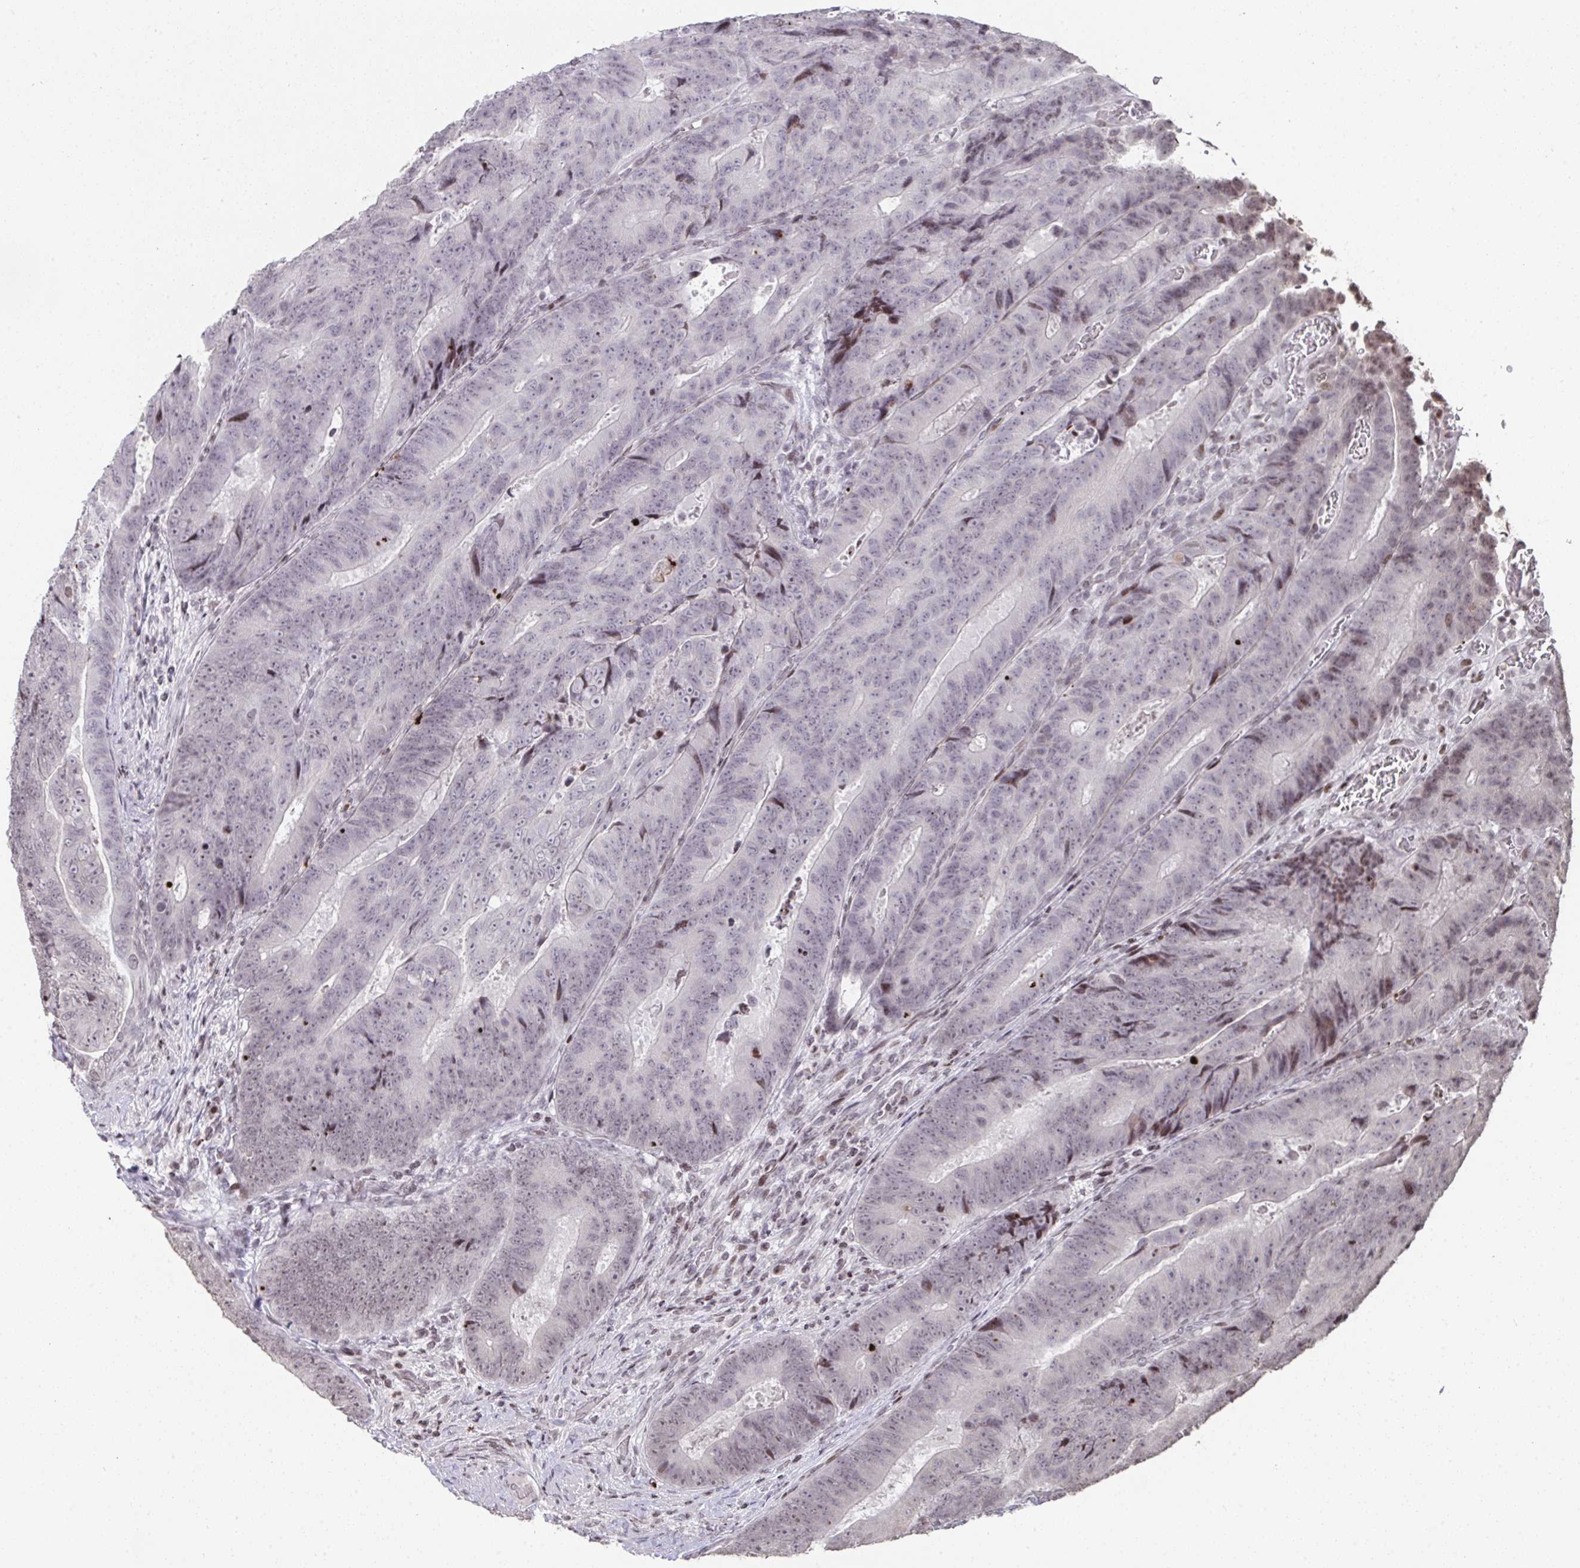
{"staining": {"intensity": "weak", "quantity": "<25%", "location": "nuclear"}, "tissue": "colorectal cancer", "cell_type": "Tumor cells", "image_type": "cancer", "snomed": [{"axis": "morphology", "description": "Adenocarcinoma, NOS"}, {"axis": "topography", "description": "Colon"}], "caption": "The image demonstrates no staining of tumor cells in colorectal cancer (adenocarcinoma).", "gene": "NIP7", "patient": {"sex": "female", "age": 48}}